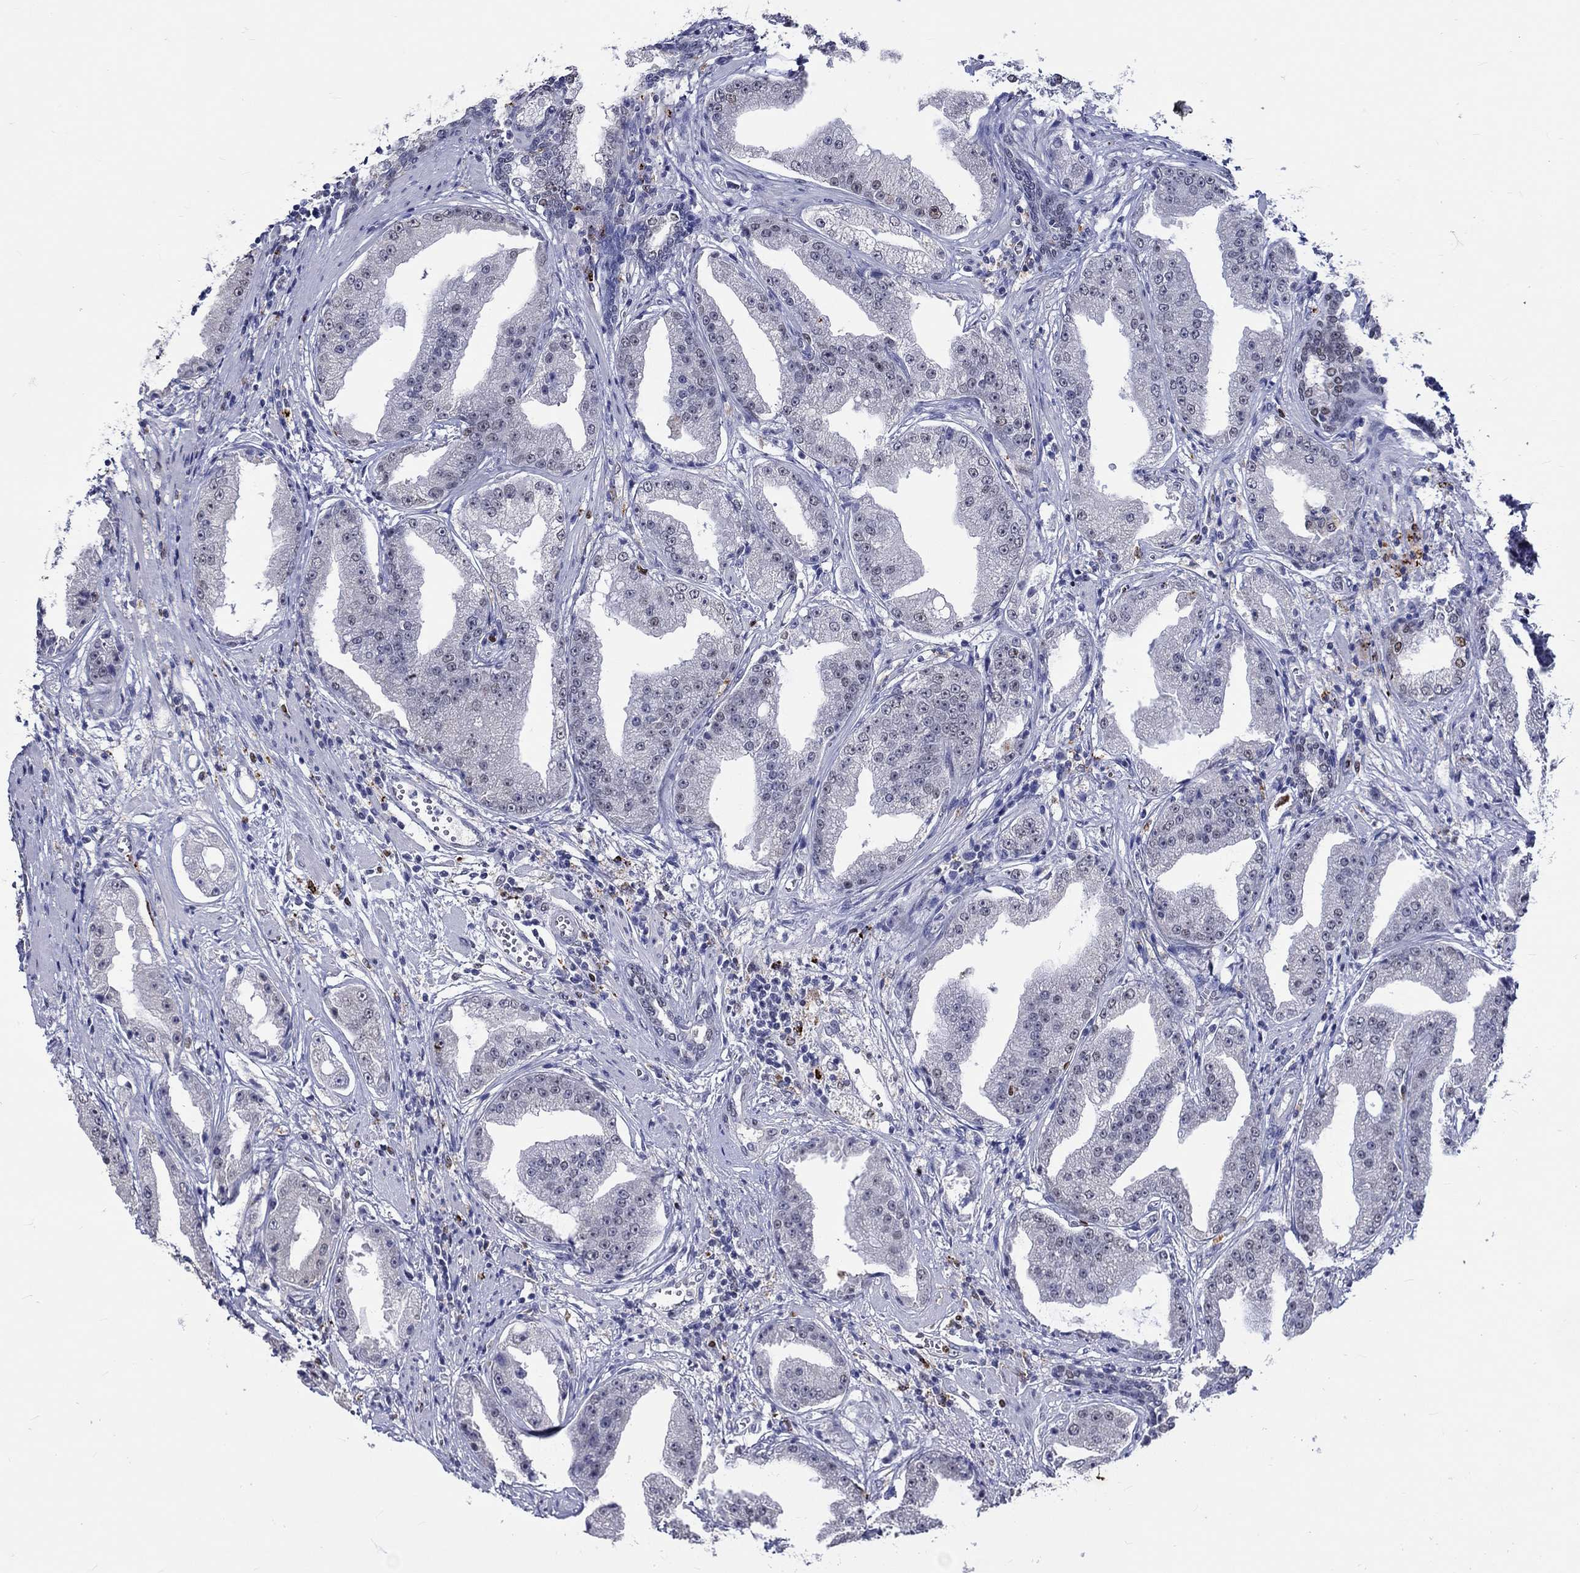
{"staining": {"intensity": "moderate", "quantity": "<25%", "location": "nuclear"}, "tissue": "prostate cancer", "cell_type": "Tumor cells", "image_type": "cancer", "snomed": [{"axis": "morphology", "description": "Adenocarcinoma, Low grade"}, {"axis": "topography", "description": "Prostate"}], "caption": "About <25% of tumor cells in human prostate adenocarcinoma (low-grade) demonstrate moderate nuclear protein expression as visualized by brown immunohistochemical staining.", "gene": "GATA2", "patient": {"sex": "male", "age": 62}}